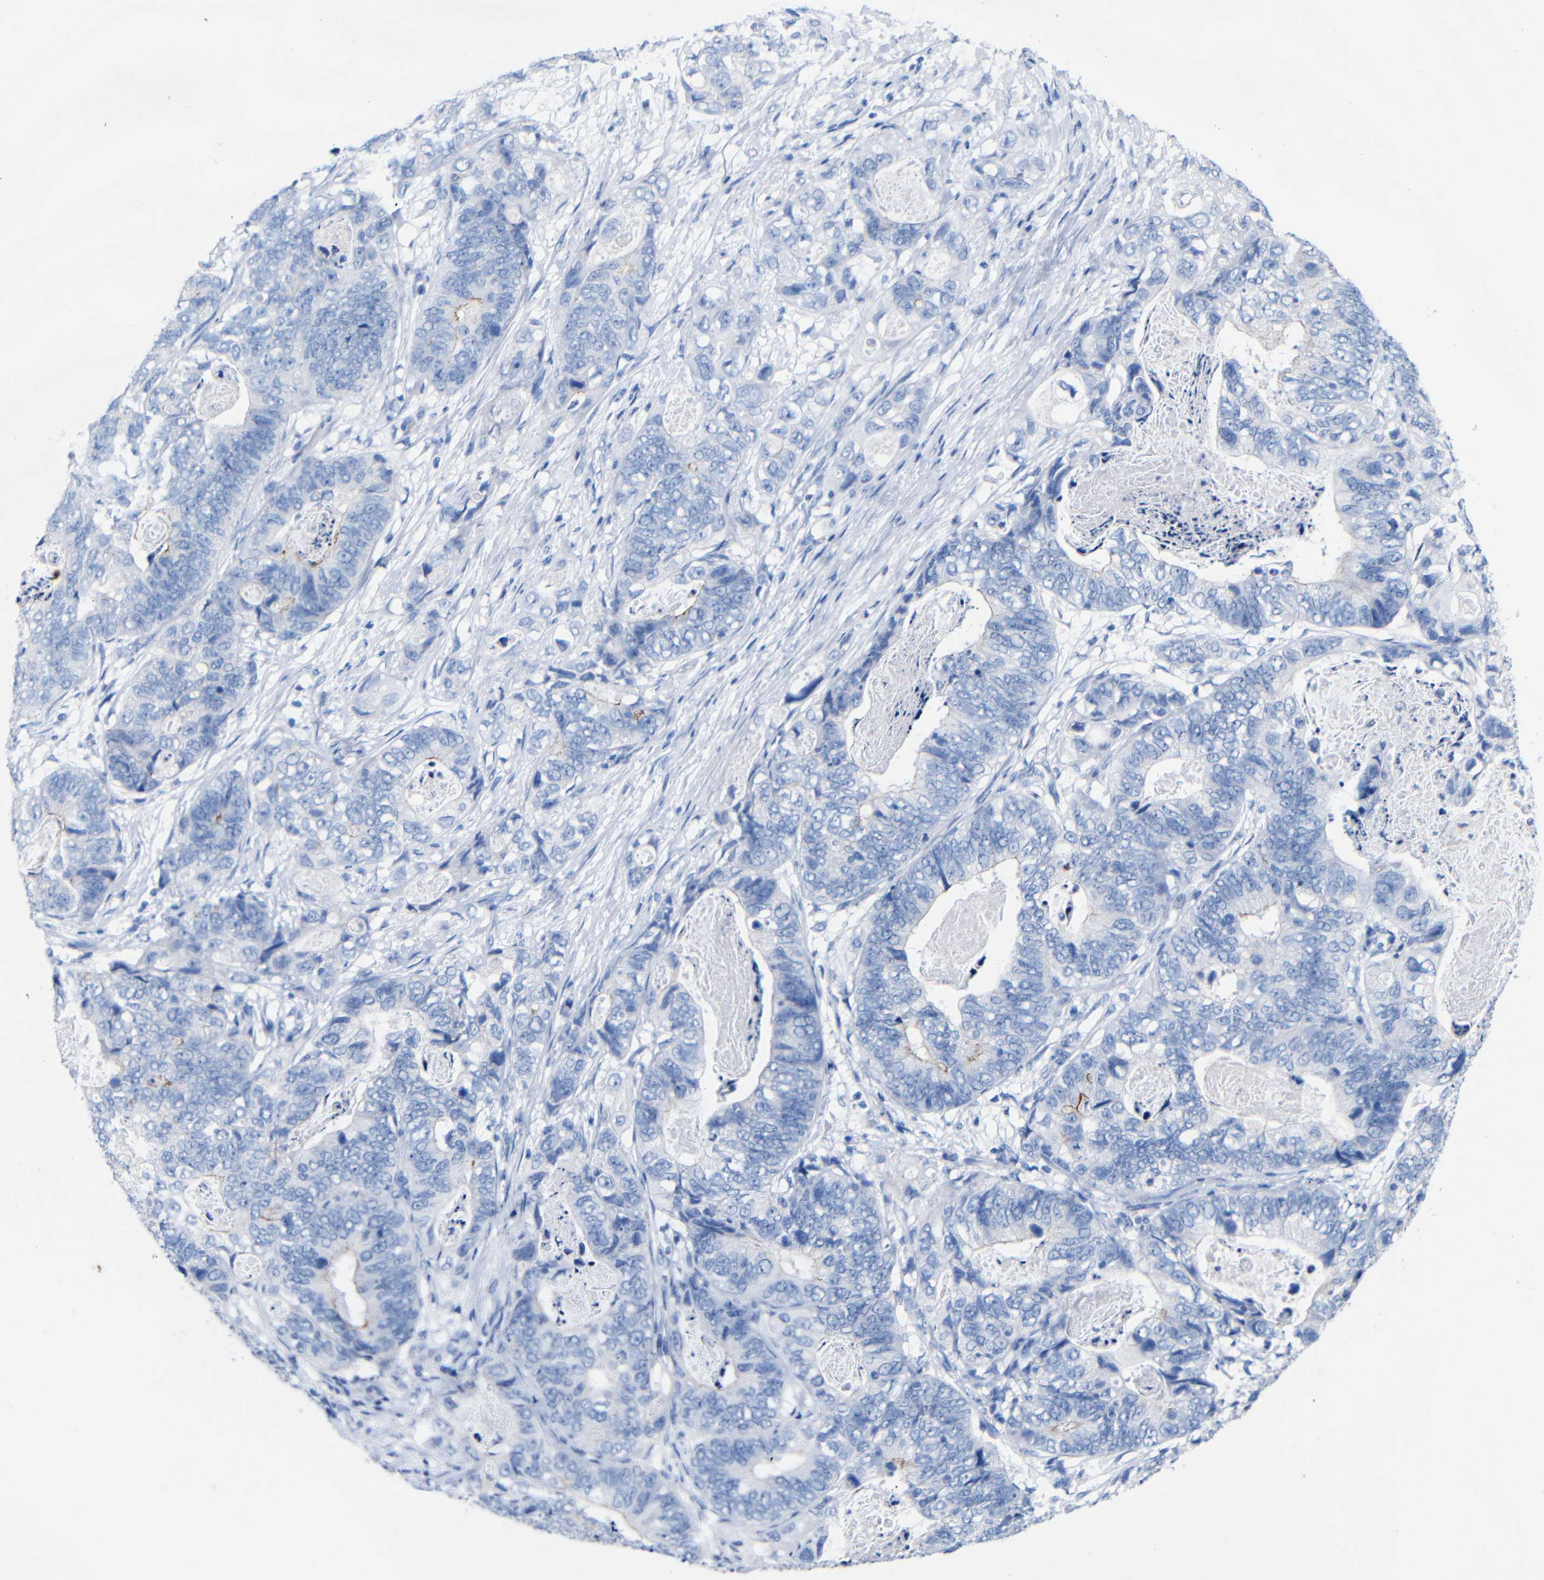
{"staining": {"intensity": "moderate", "quantity": "<25%", "location": "cytoplasmic/membranous"}, "tissue": "stomach cancer", "cell_type": "Tumor cells", "image_type": "cancer", "snomed": [{"axis": "morphology", "description": "Adenocarcinoma, NOS"}, {"axis": "topography", "description": "Stomach"}], "caption": "There is low levels of moderate cytoplasmic/membranous expression in tumor cells of stomach cancer, as demonstrated by immunohistochemical staining (brown color).", "gene": "CGNL1", "patient": {"sex": "female", "age": 89}}